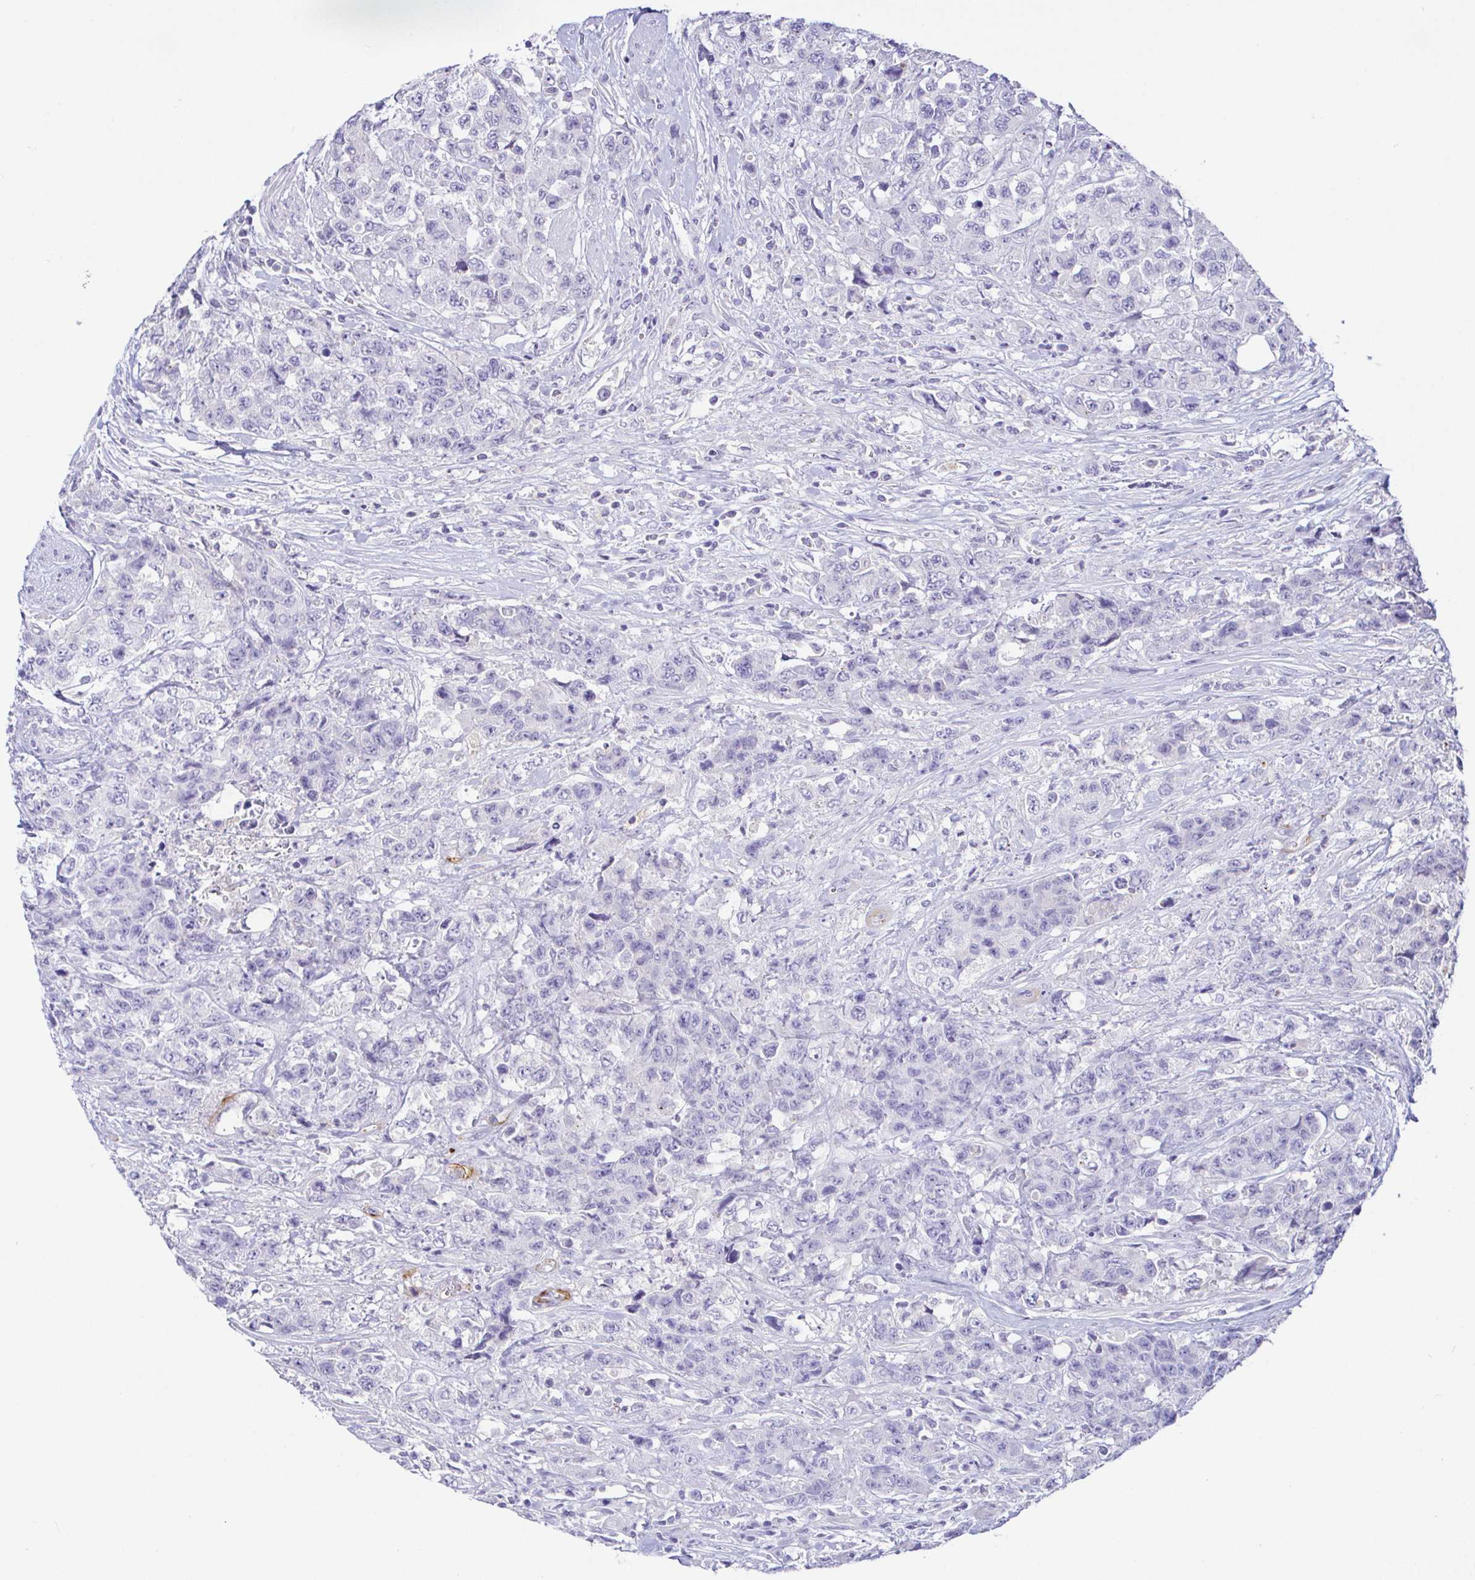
{"staining": {"intensity": "negative", "quantity": "none", "location": "none"}, "tissue": "urothelial cancer", "cell_type": "Tumor cells", "image_type": "cancer", "snomed": [{"axis": "morphology", "description": "Urothelial carcinoma, High grade"}, {"axis": "topography", "description": "Urinary bladder"}], "caption": "A high-resolution micrograph shows immunohistochemistry staining of high-grade urothelial carcinoma, which displays no significant positivity in tumor cells.", "gene": "SAA4", "patient": {"sex": "female", "age": 78}}